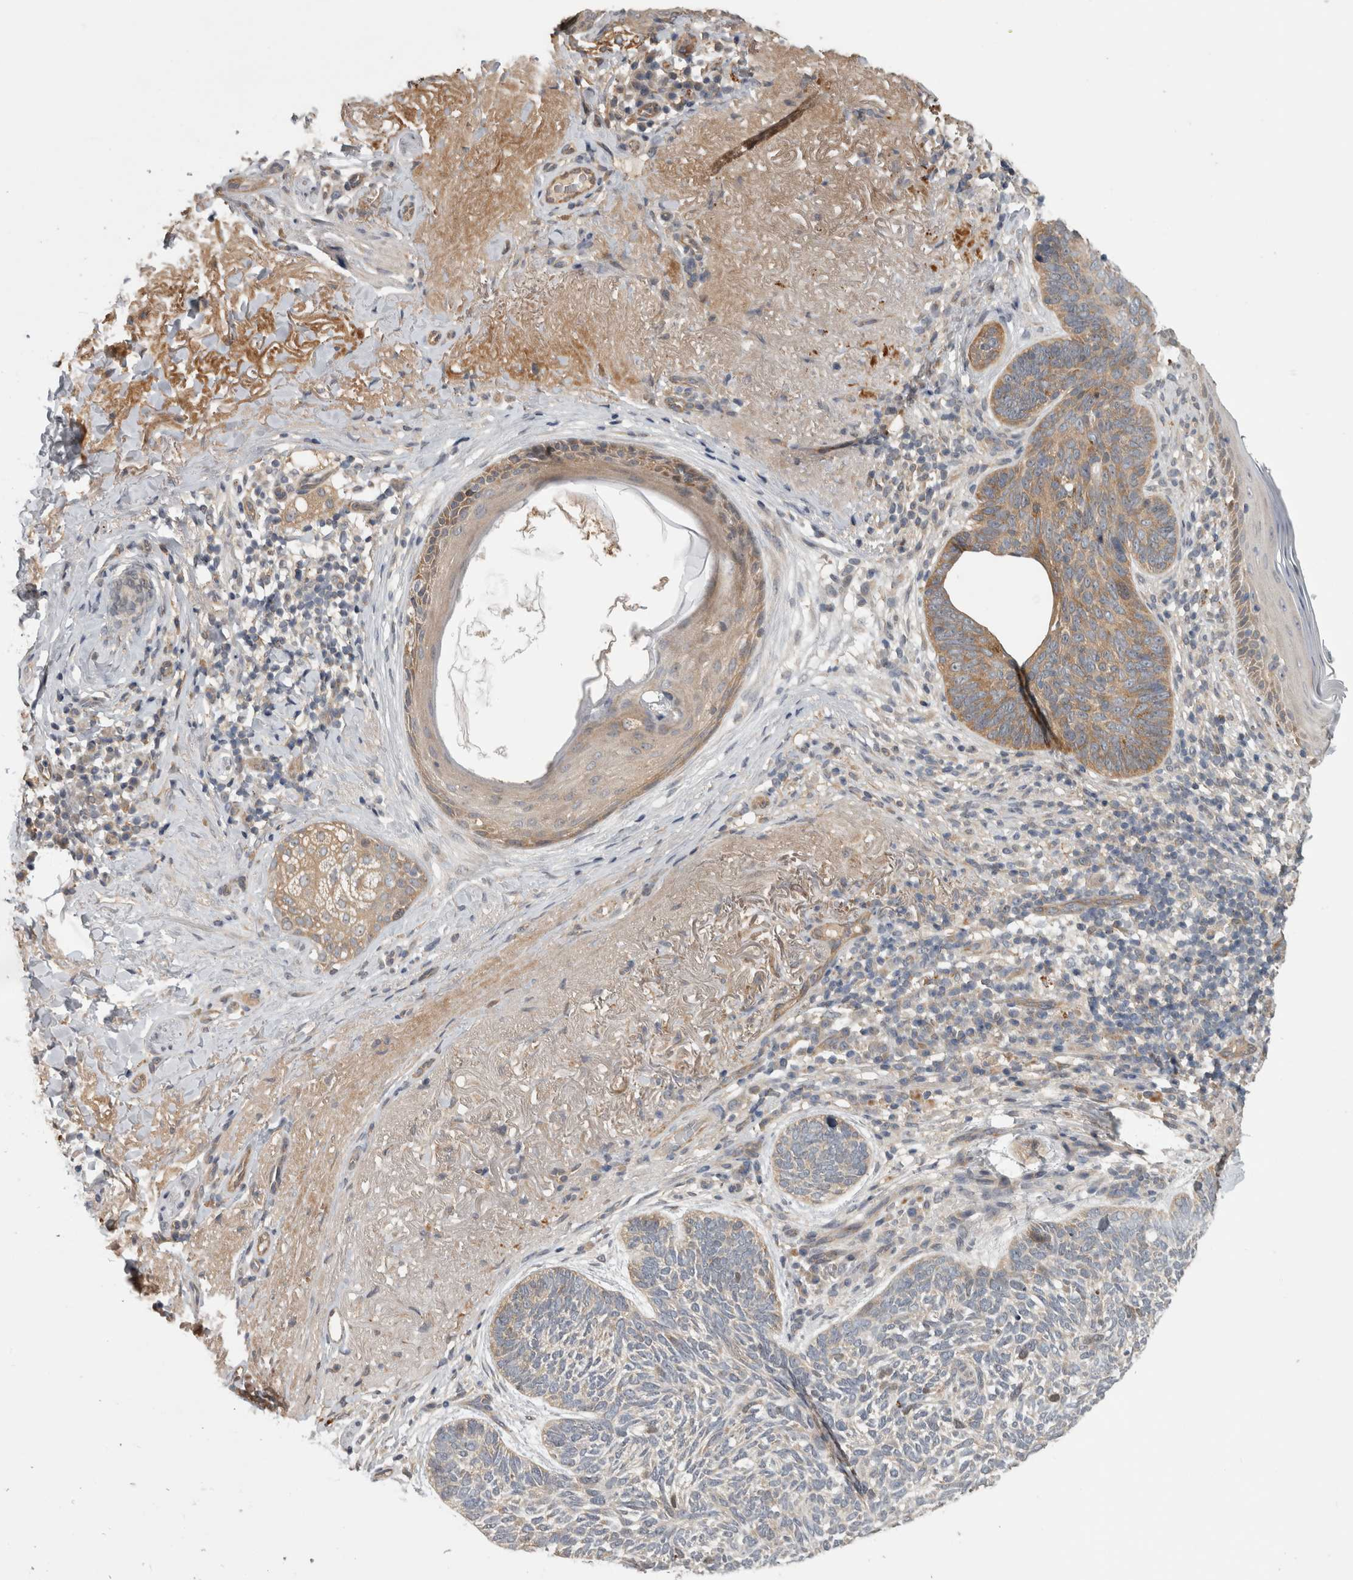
{"staining": {"intensity": "moderate", "quantity": "<25%", "location": "cytoplasmic/membranous"}, "tissue": "skin cancer", "cell_type": "Tumor cells", "image_type": "cancer", "snomed": [{"axis": "morphology", "description": "Basal cell carcinoma"}, {"axis": "topography", "description": "Skin"}], "caption": "Immunohistochemical staining of human skin cancer (basal cell carcinoma) demonstrates moderate cytoplasmic/membranous protein positivity in approximately <25% of tumor cells.", "gene": "TRMT61B", "patient": {"sex": "female", "age": 85}}